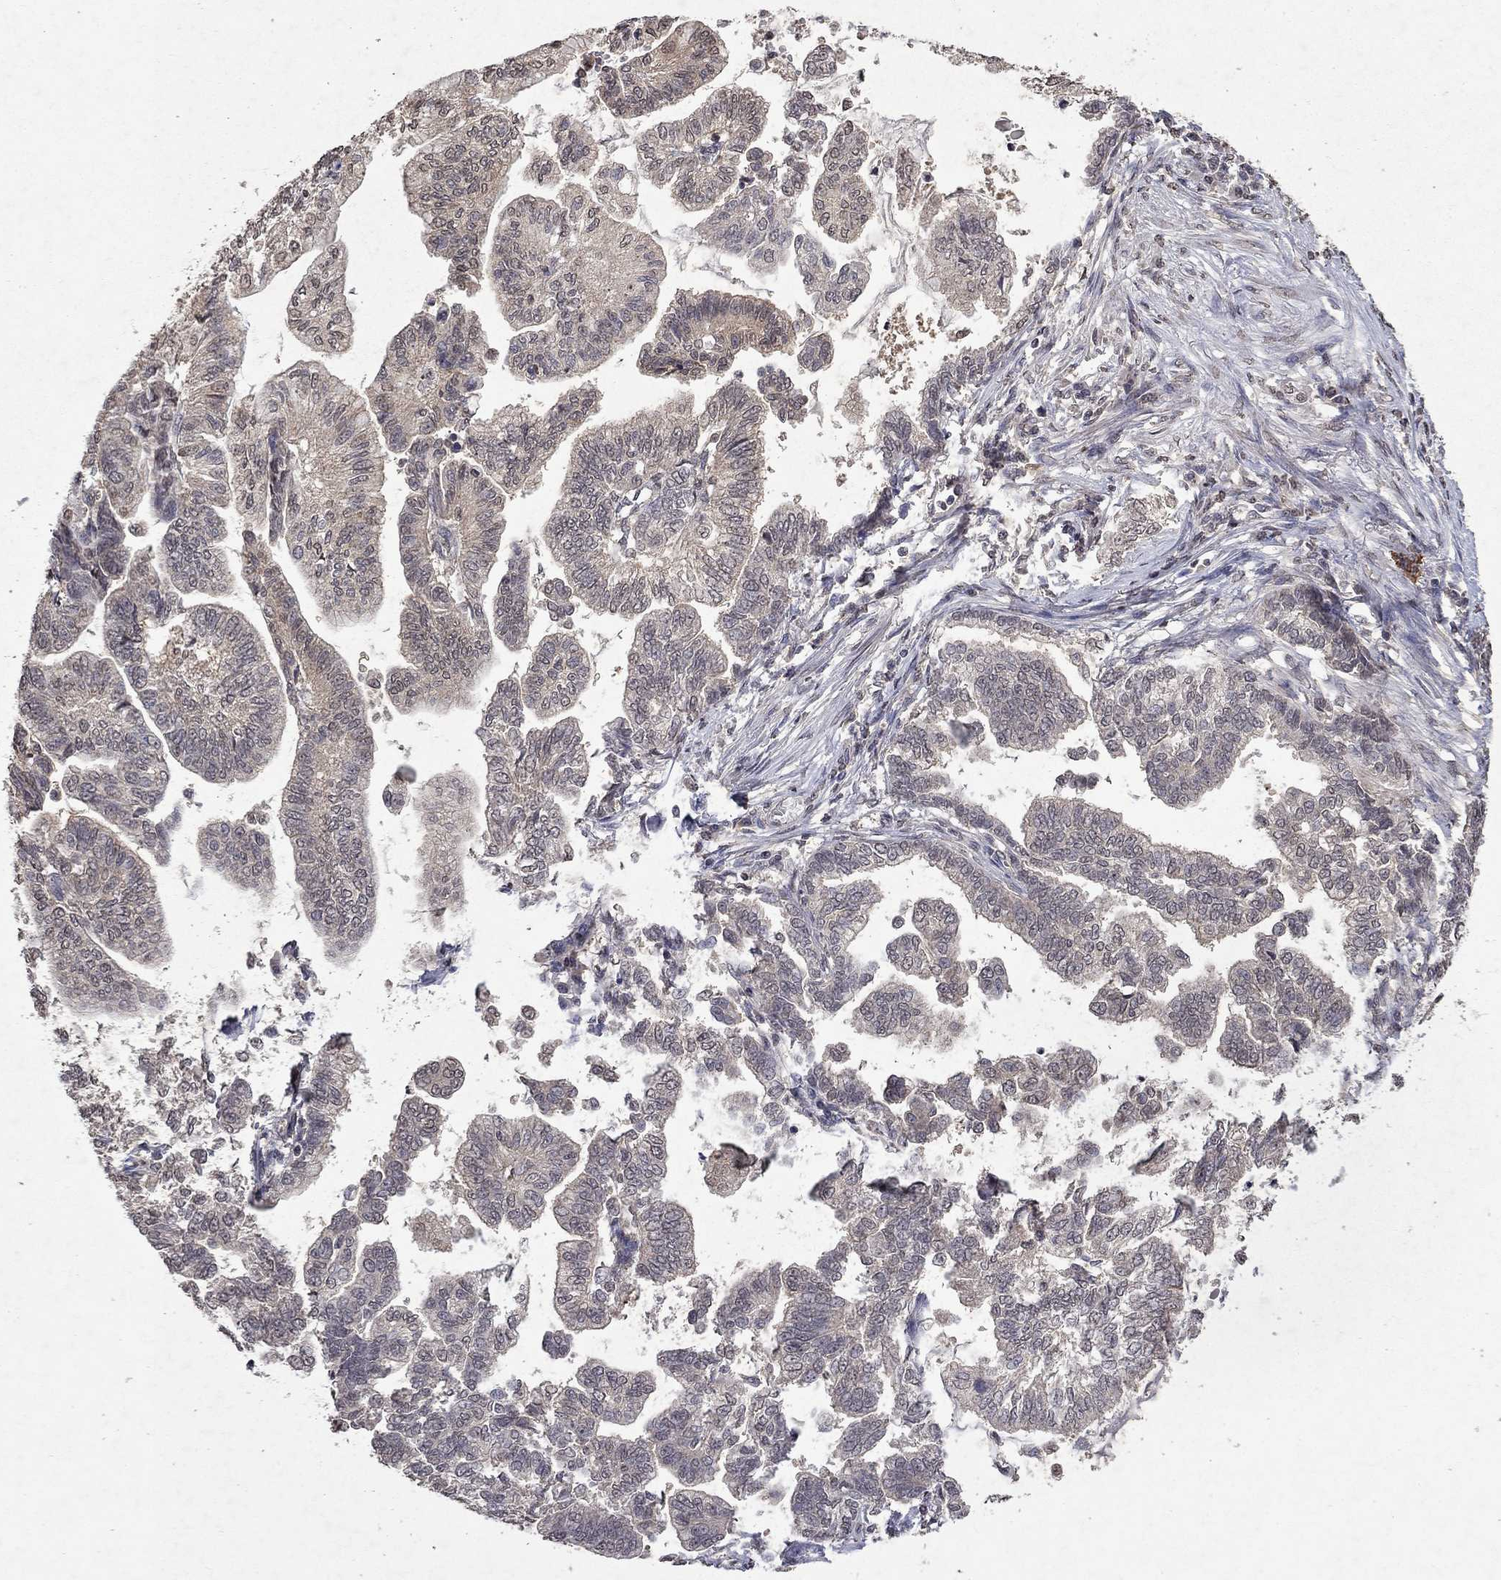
{"staining": {"intensity": "weak", "quantity": "<25%", "location": "cytoplasmic/membranous"}, "tissue": "stomach cancer", "cell_type": "Tumor cells", "image_type": "cancer", "snomed": [{"axis": "morphology", "description": "Adenocarcinoma, NOS"}, {"axis": "topography", "description": "Stomach"}], "caption": "The immunohistochemistry photomicrograph has no significant staining in tumor cells of stomach cancer tissue.", "gene": "TTC38", "patient": {"sex": "male", "age": 83}}